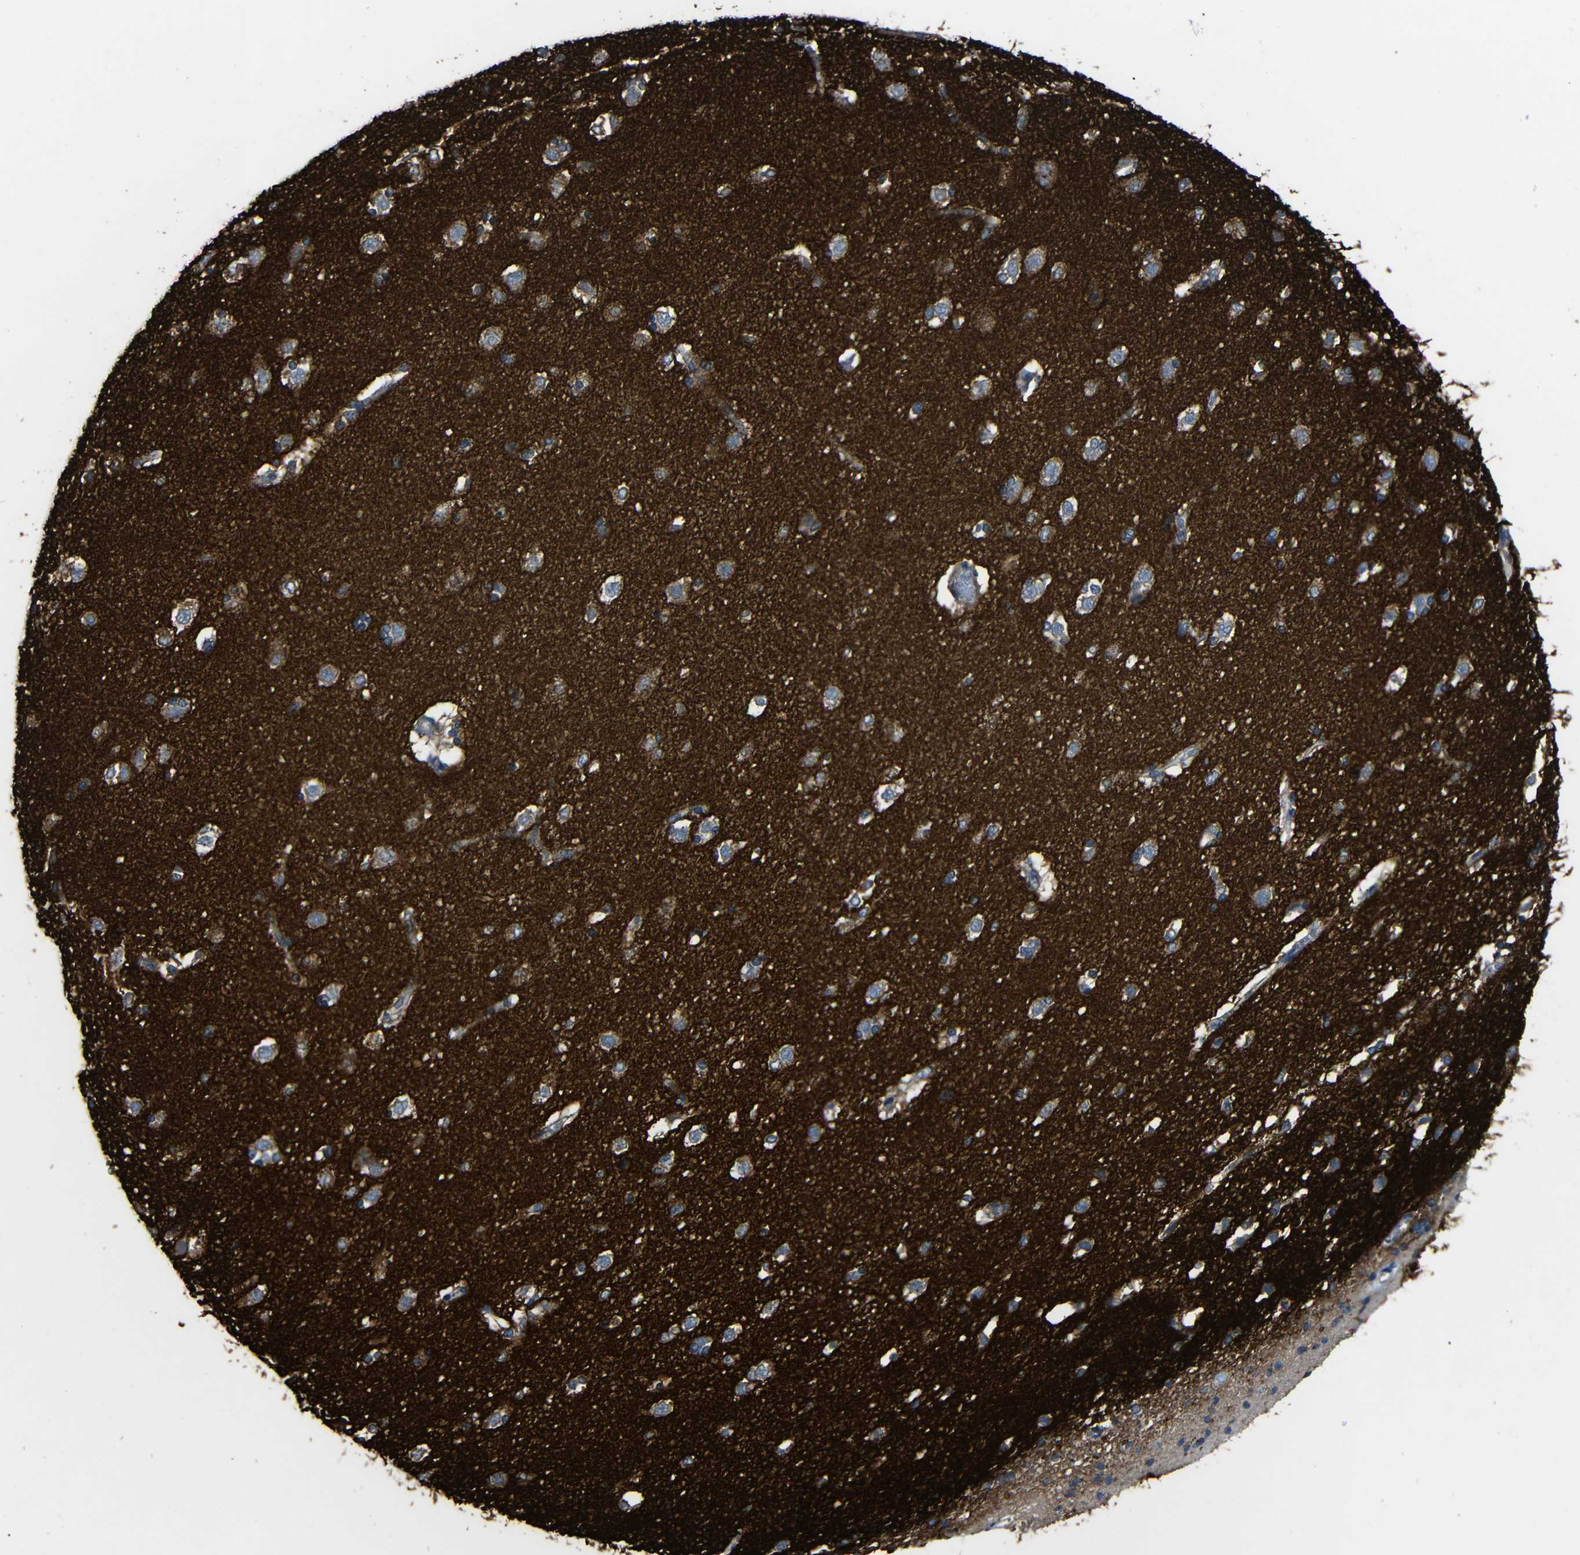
{"staining": {"intensity": "negative", "quantity": "none", "location": "none"}, "tissue": "caudate", "cell_type": "Glial cells", "image_type": "normal", "snomed": [{"axis": "morphology", "description": "Normal tissue, NOS"}, {"axis": "topography", "description": "Lateral ventricle wall"}], "caption": "High power microscopy histopathology image of an immunohistochemistry histopathology image of unremarkable caudate, revealing no significant positivity in glial cells.", "gene": "DNAJC5", "patient": {"sex": "female", "age": 19}}